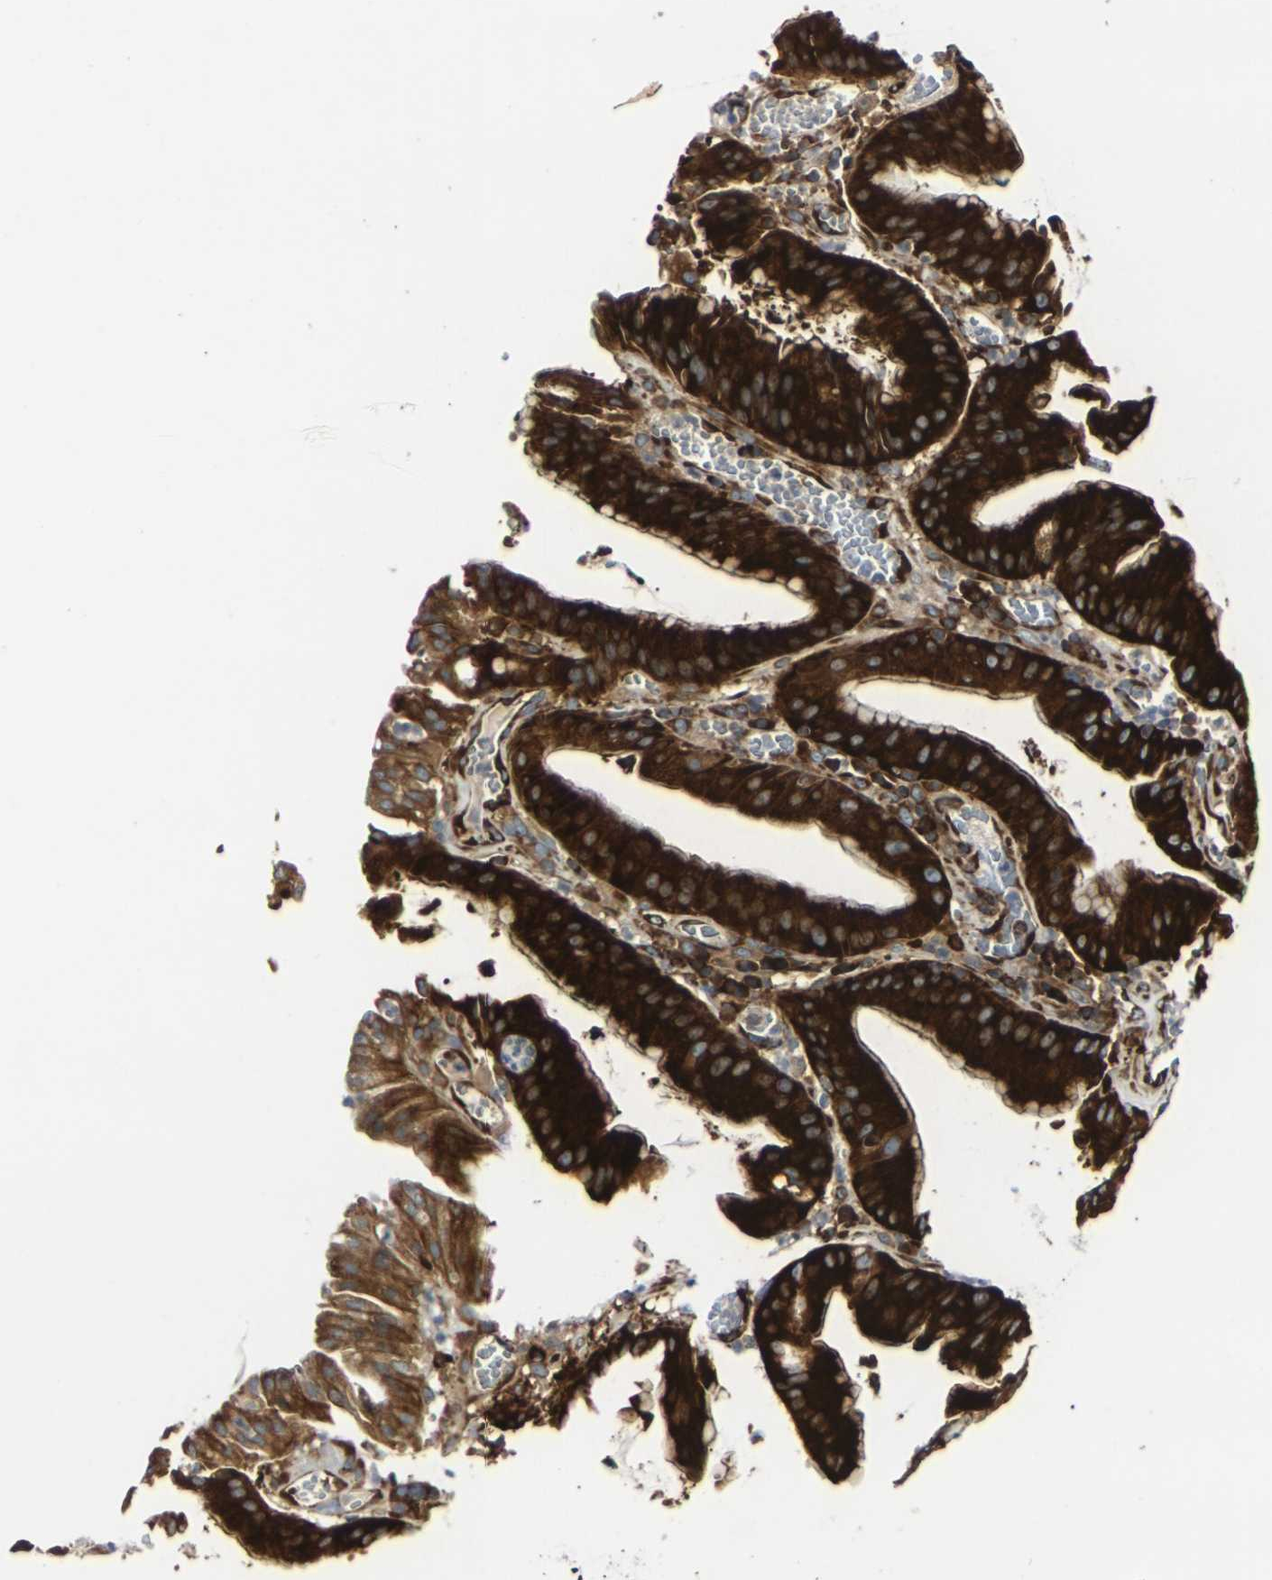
{"staining": {"intensity": "strong", "quantity": ">75%", "location": "cytoplasmic/membranous"}, "tissue": "stomach cancer", "cell_type": "Tumor cells", "image_type": "cancer", "snomed": [{"axis": "morphology", "description": "Normal tissue, NOS"}, {"axis": "morphology", "description": "Adenocarcinoma, NOS"}, {"axis": "topography", "description": "Stomach"}], "caption": "Stomach cancer stained with a protein marker displays strong staining in tumor cells.", "gene": "MARCHF2", "patient": {"sex": "male", "age": 48}}